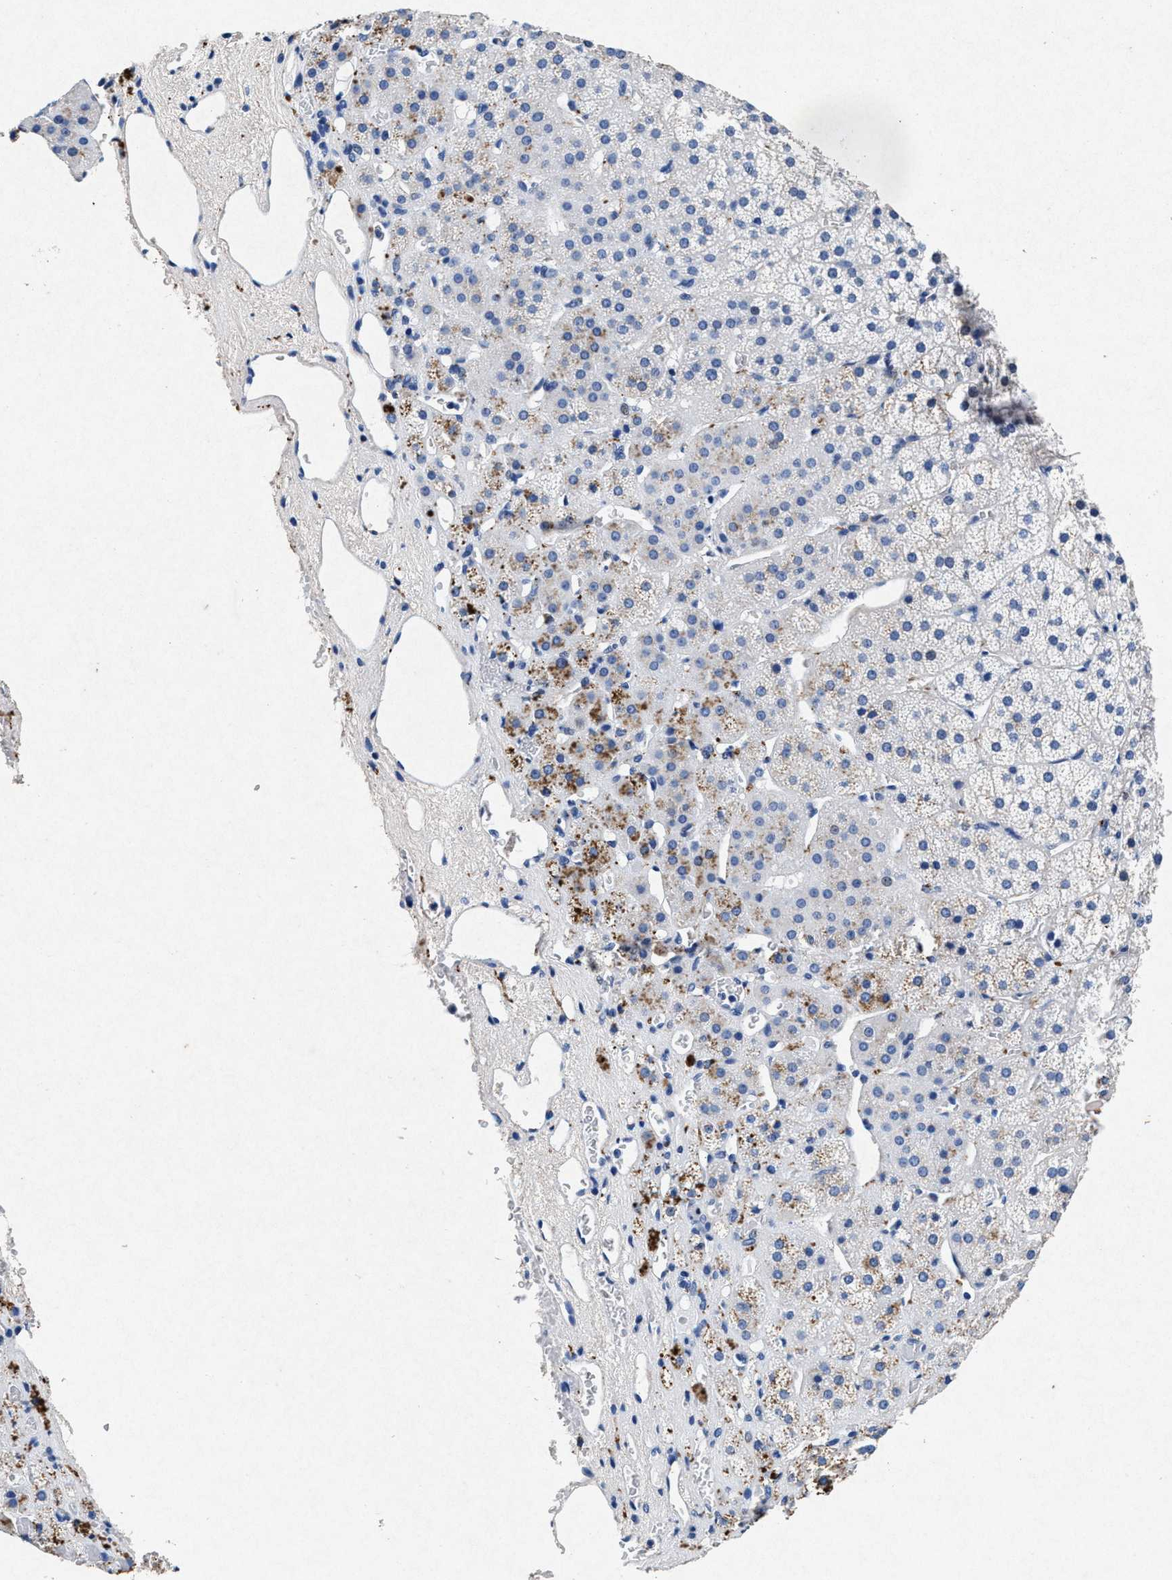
{"staining": {"intensity": "moderate", "quantity": "<25%", "location": "cytoplasmic/membranous"}, "tissue": "adrenal gland", "cell_type": "Glandular cells", "image_type": "normal", "snomed": [{"axis": "morphology", "description": "Normal tissue, NOS"}, {"axis": "topography", "description": "Adrenal gland"}], "caption": "The micrograph exhibits immunohistochemical staining of normal adrenal gland. There is moderate cytoplasmic/membranous staining is identified in approximately <25% of glandular cells.", "gene": "MAP6", "patient": {"sex": "female", "age": 44}}